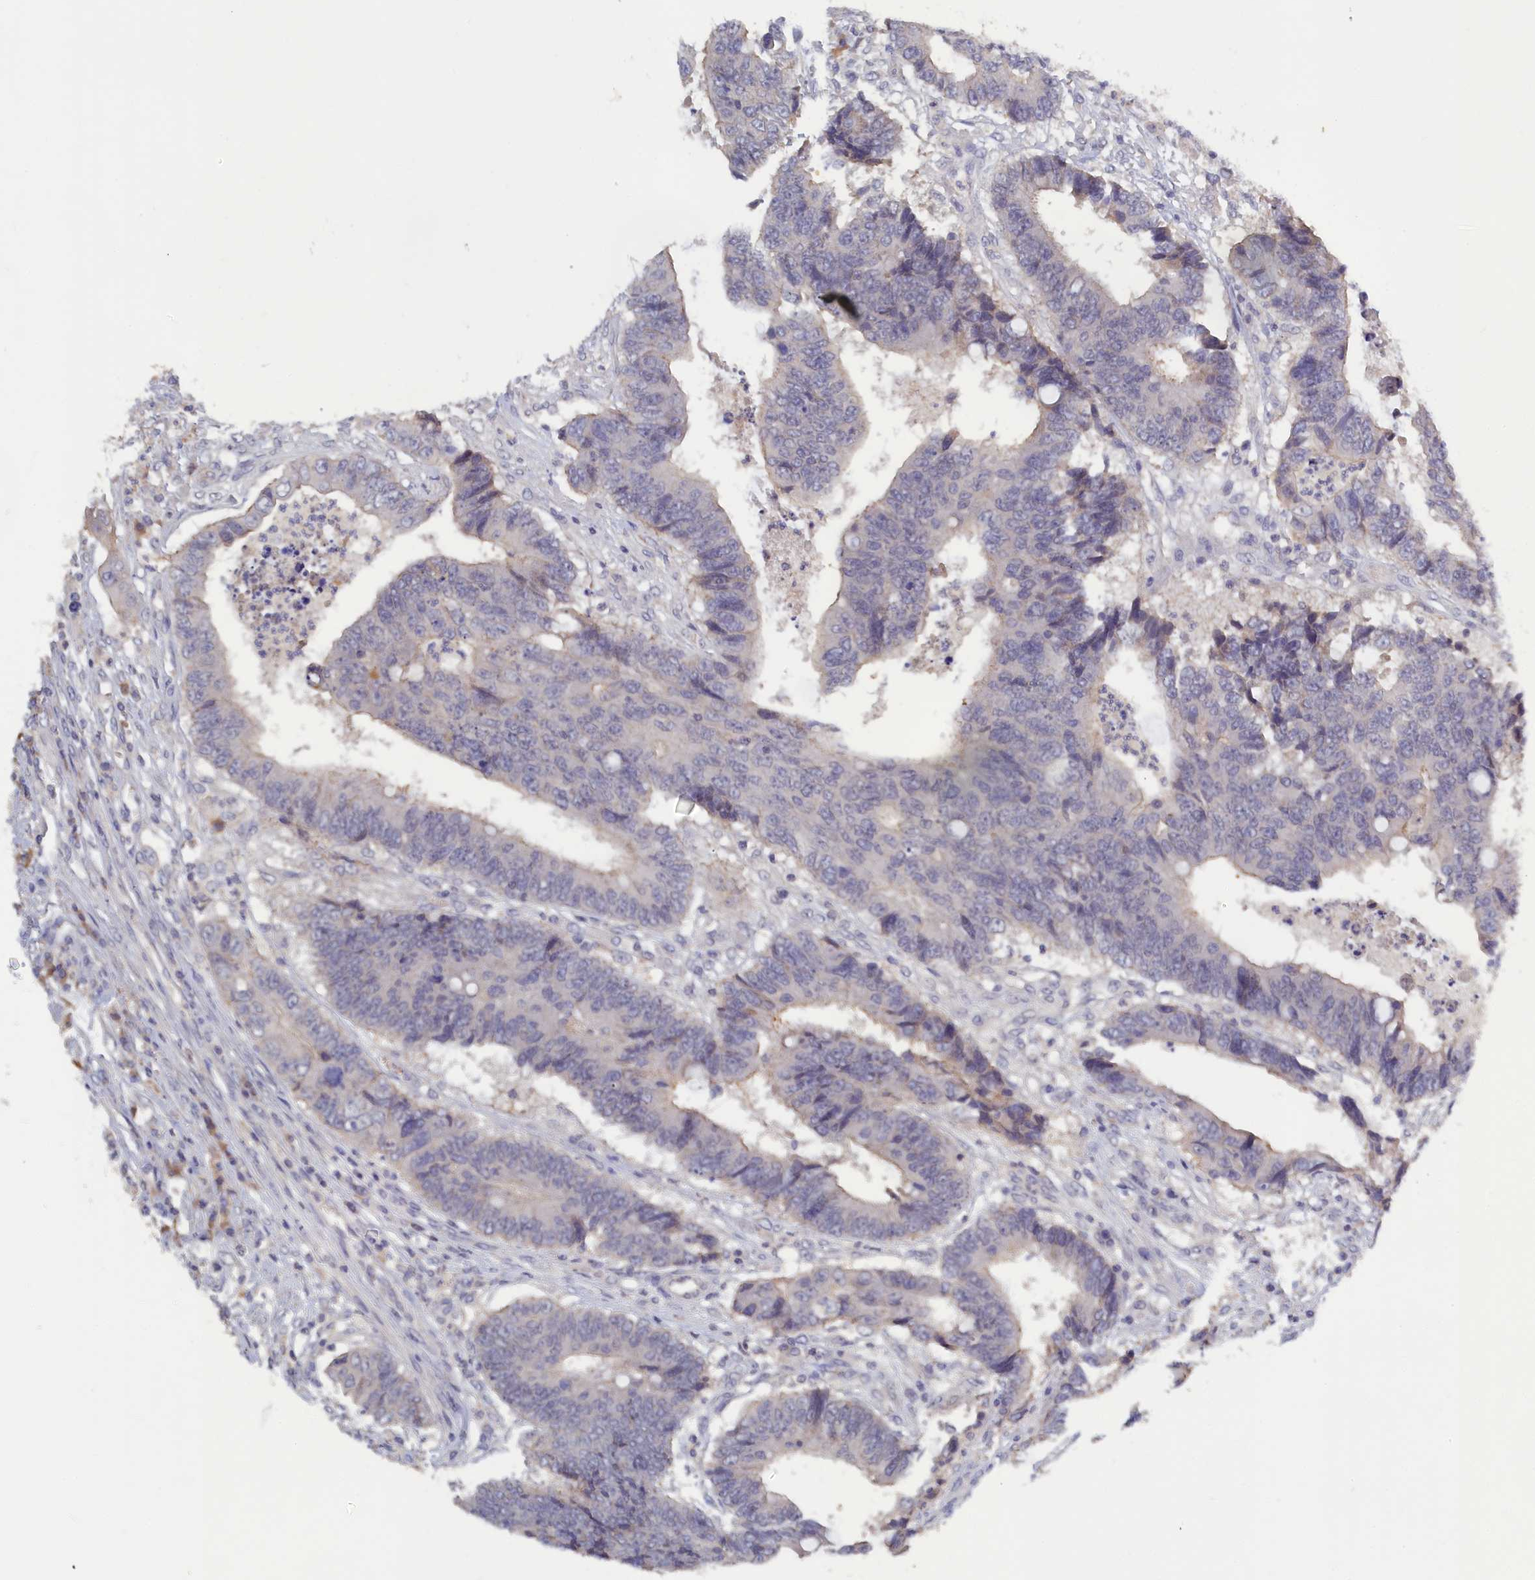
{"staining": {"intensity": "negative", "quantity": "none", "location": "none"}, "tissue": "colorectal cancer", "cell_type": "Tumor cells", "image_type": "cancer", "snomed": [{"axis": "morphology", "description": "Adenocarcinoma, NOS"}, {"axis": "topography", "description": "Rectum"}], "caption": "Protein analysis of colorectal adenocarcinoma exhibits no significant positivity in tumor cells.", "gene": "CELF5", "patient": {"sex": "male", "age": 84}}